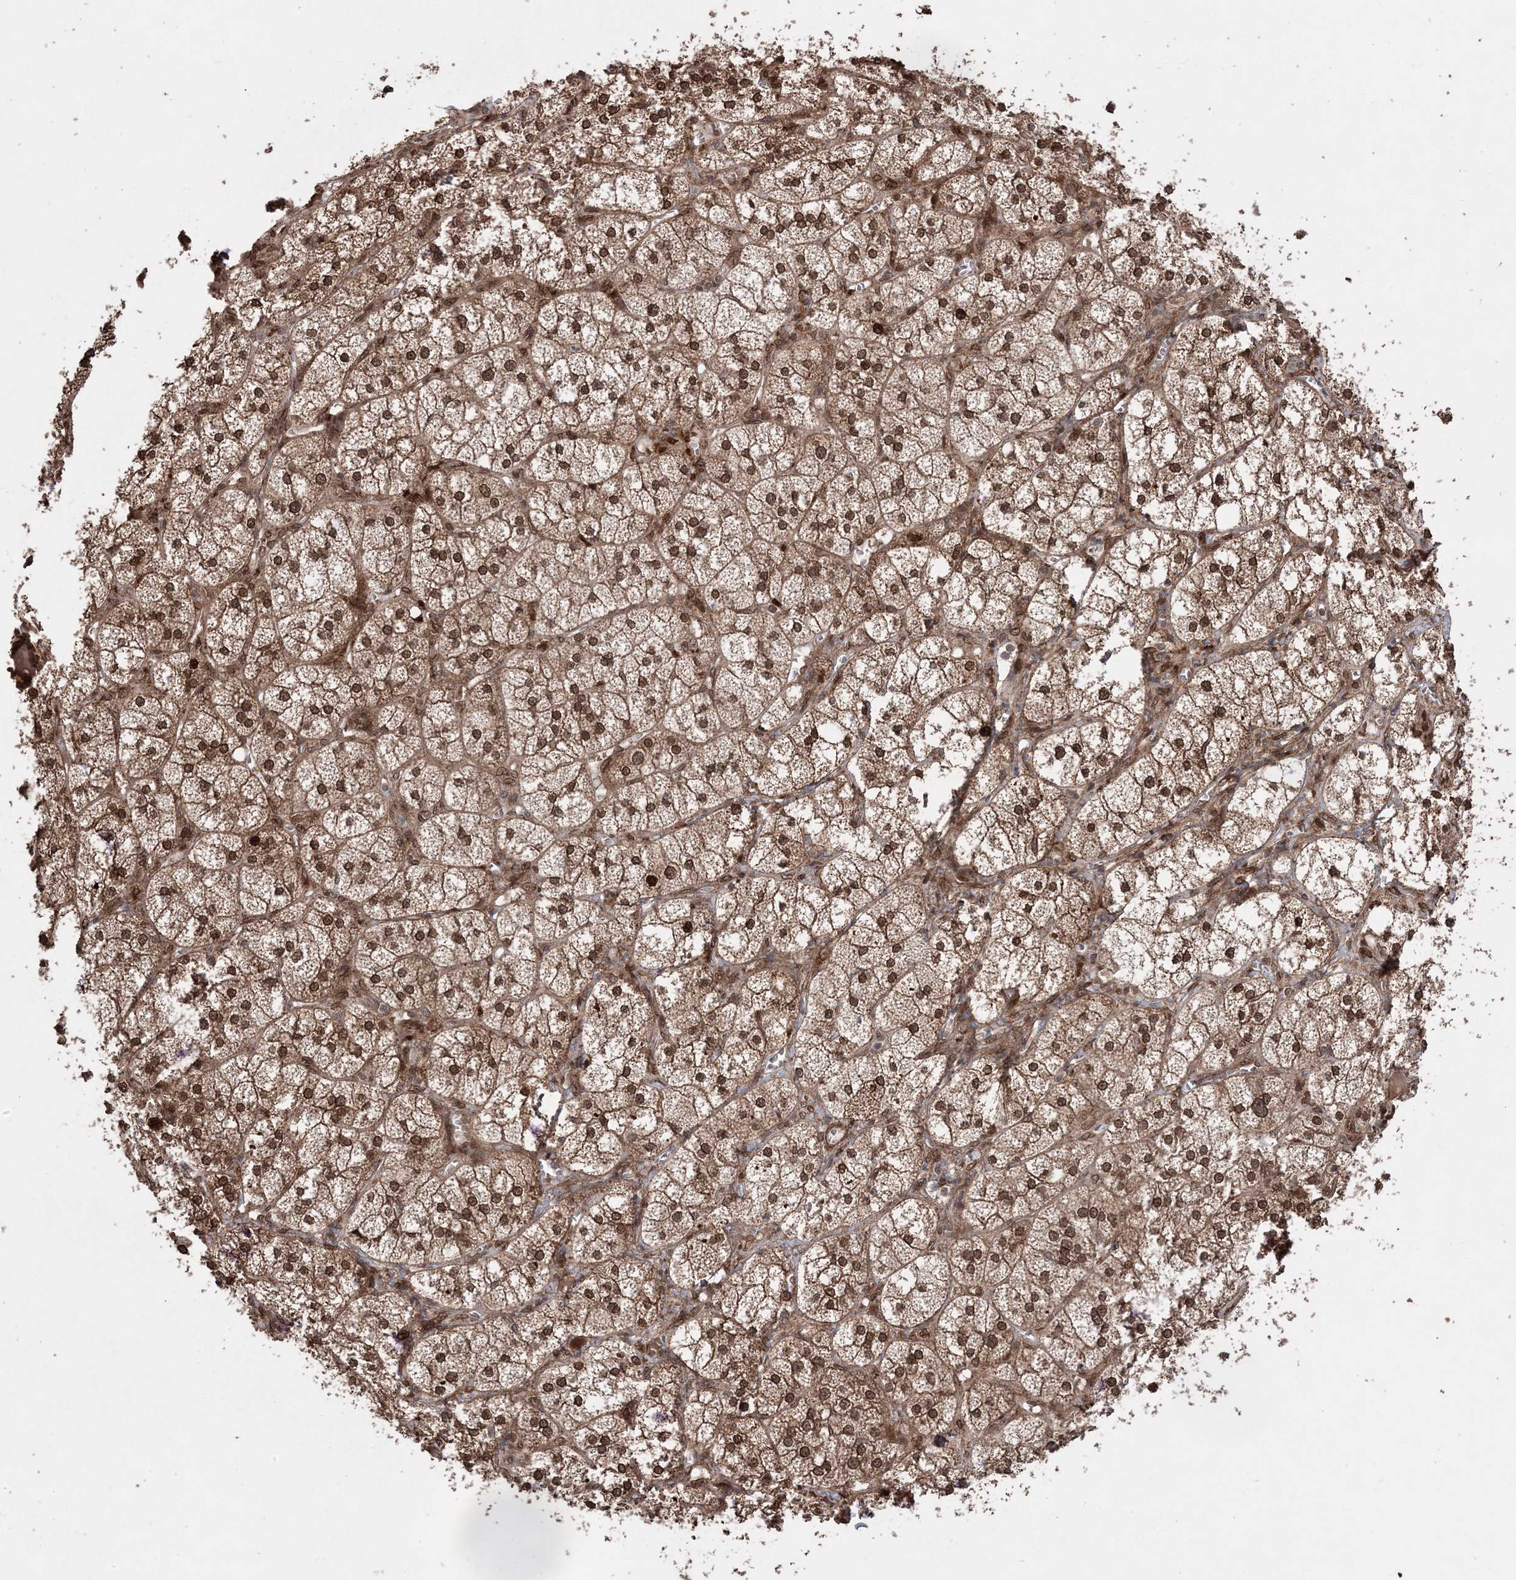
{"staining": {"intensity": "strong", "quantity": ">75%", "location": "cytoplasmic/membranous,nuclear"}, "tissue": "adrenal gland", "cell_type": "Glandular cells", "image_type": "normal", "snomed": [{"axis": "morphology", "description": "Normal tissue, NOS"}, {"axis": "topography", "description": "Adrenal gland"}], "caption": "High-magnification brightfield microscopy of unremarkable adrenal gland stained with DAB (3,3'-diaminobenzidine) (brown) and counterstained with hematoxylin (blue). glandular cells exhibit strong cytoplasmic/membranous,nuclear positivity is appreciated in about>75% of cells.", "gene": "ETAA1", "patient": {"sex": "female", "age": 61}}